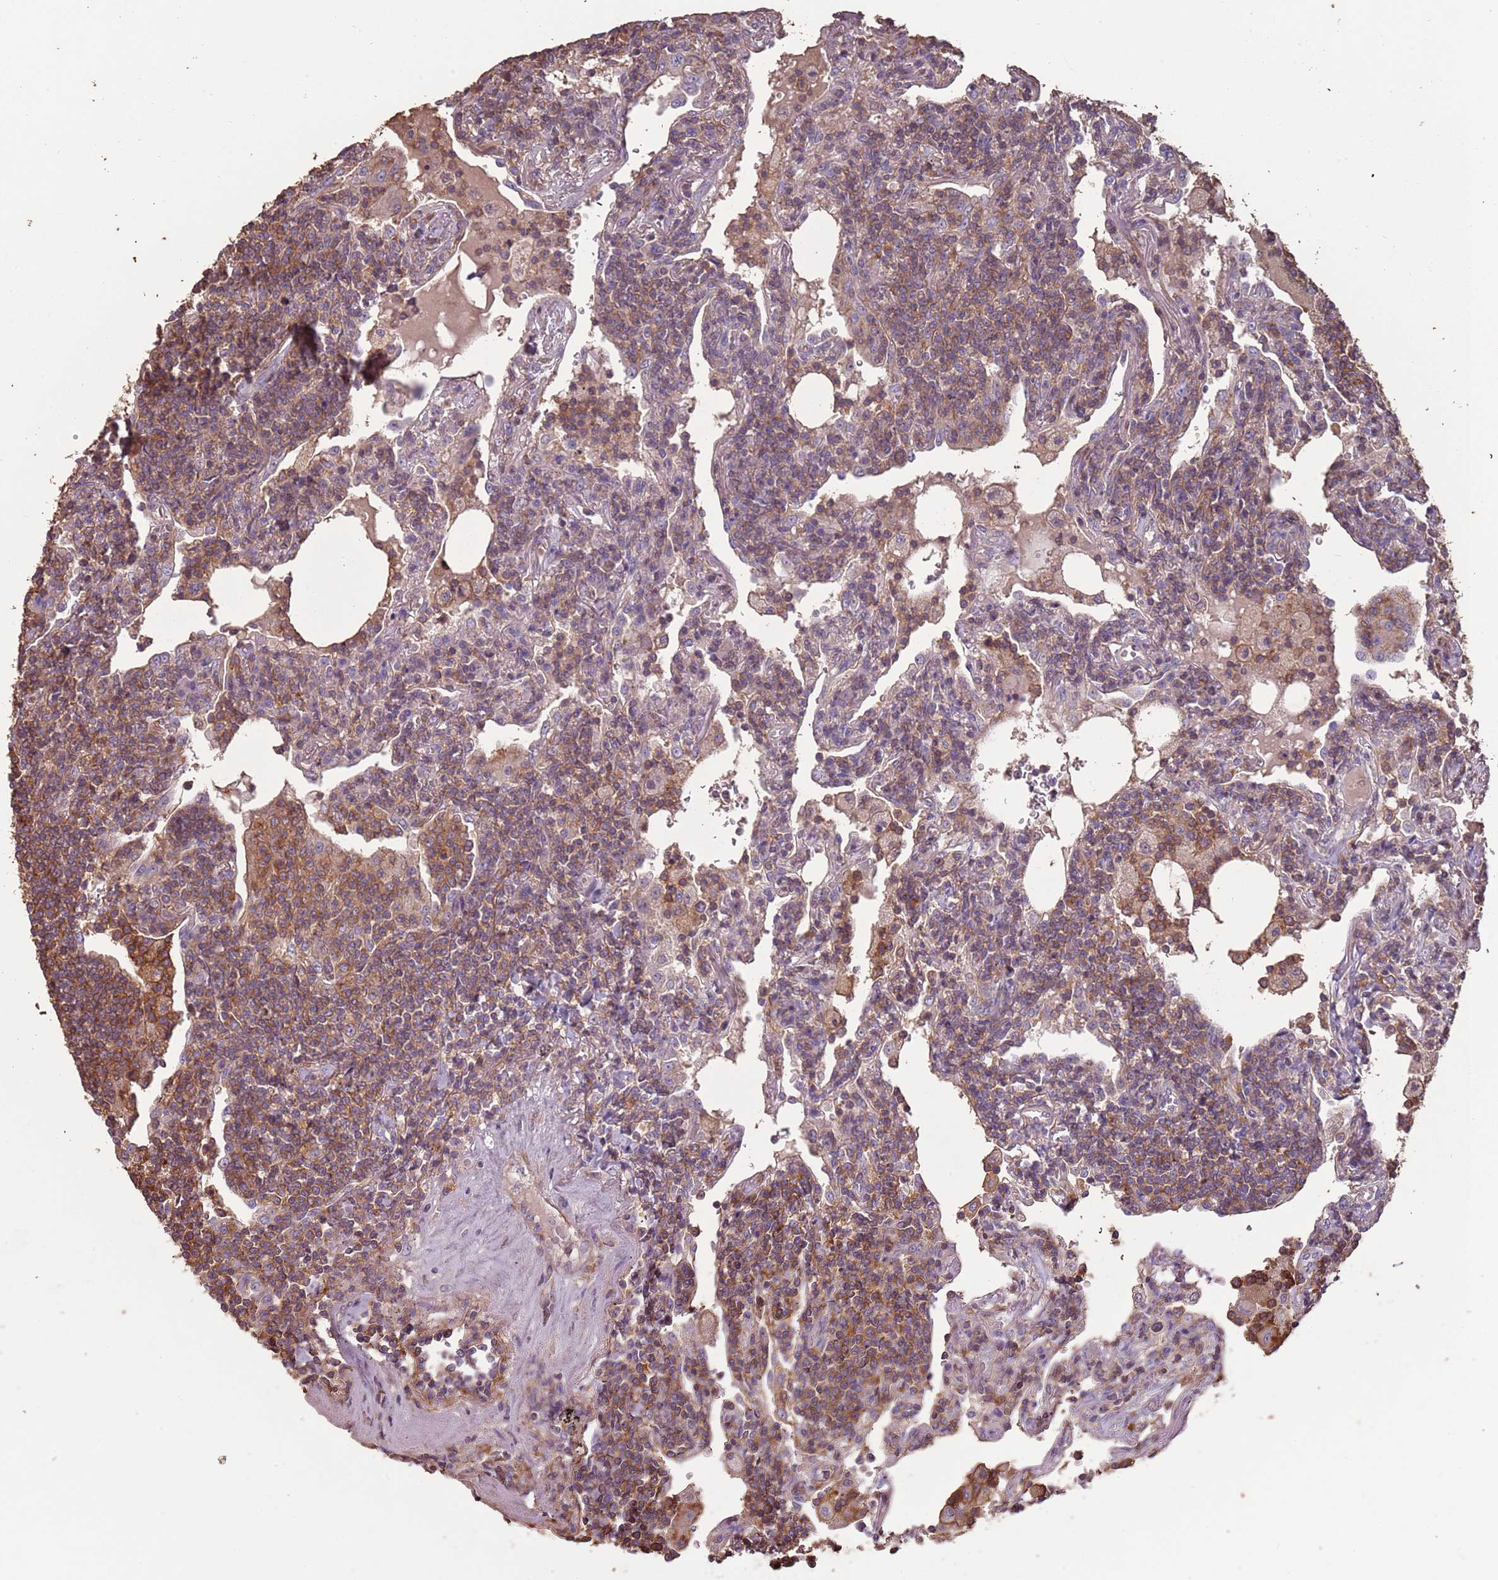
{"staining": {"intensity": "moderate", "quantity": ">75%", "location": "cytoplasmic/membranous"}, "tissue": "lymphoma", "cell_type": "Tumor cells", "image_type": "cancer", "snomed": [{"axis": "morphology", "description": "Malignant lymphoma, non-Hodgkin's type, Low grade"}, {"axis": "topography", "description": "Lung"}], "caption": "A medium amount of moderate cytoplasmic/membranous expression is appreciated in about >75% of tumor cells in lymphoma tissue.", "gene": "FECH", "patient": {"sex": "female", "age": 71}}